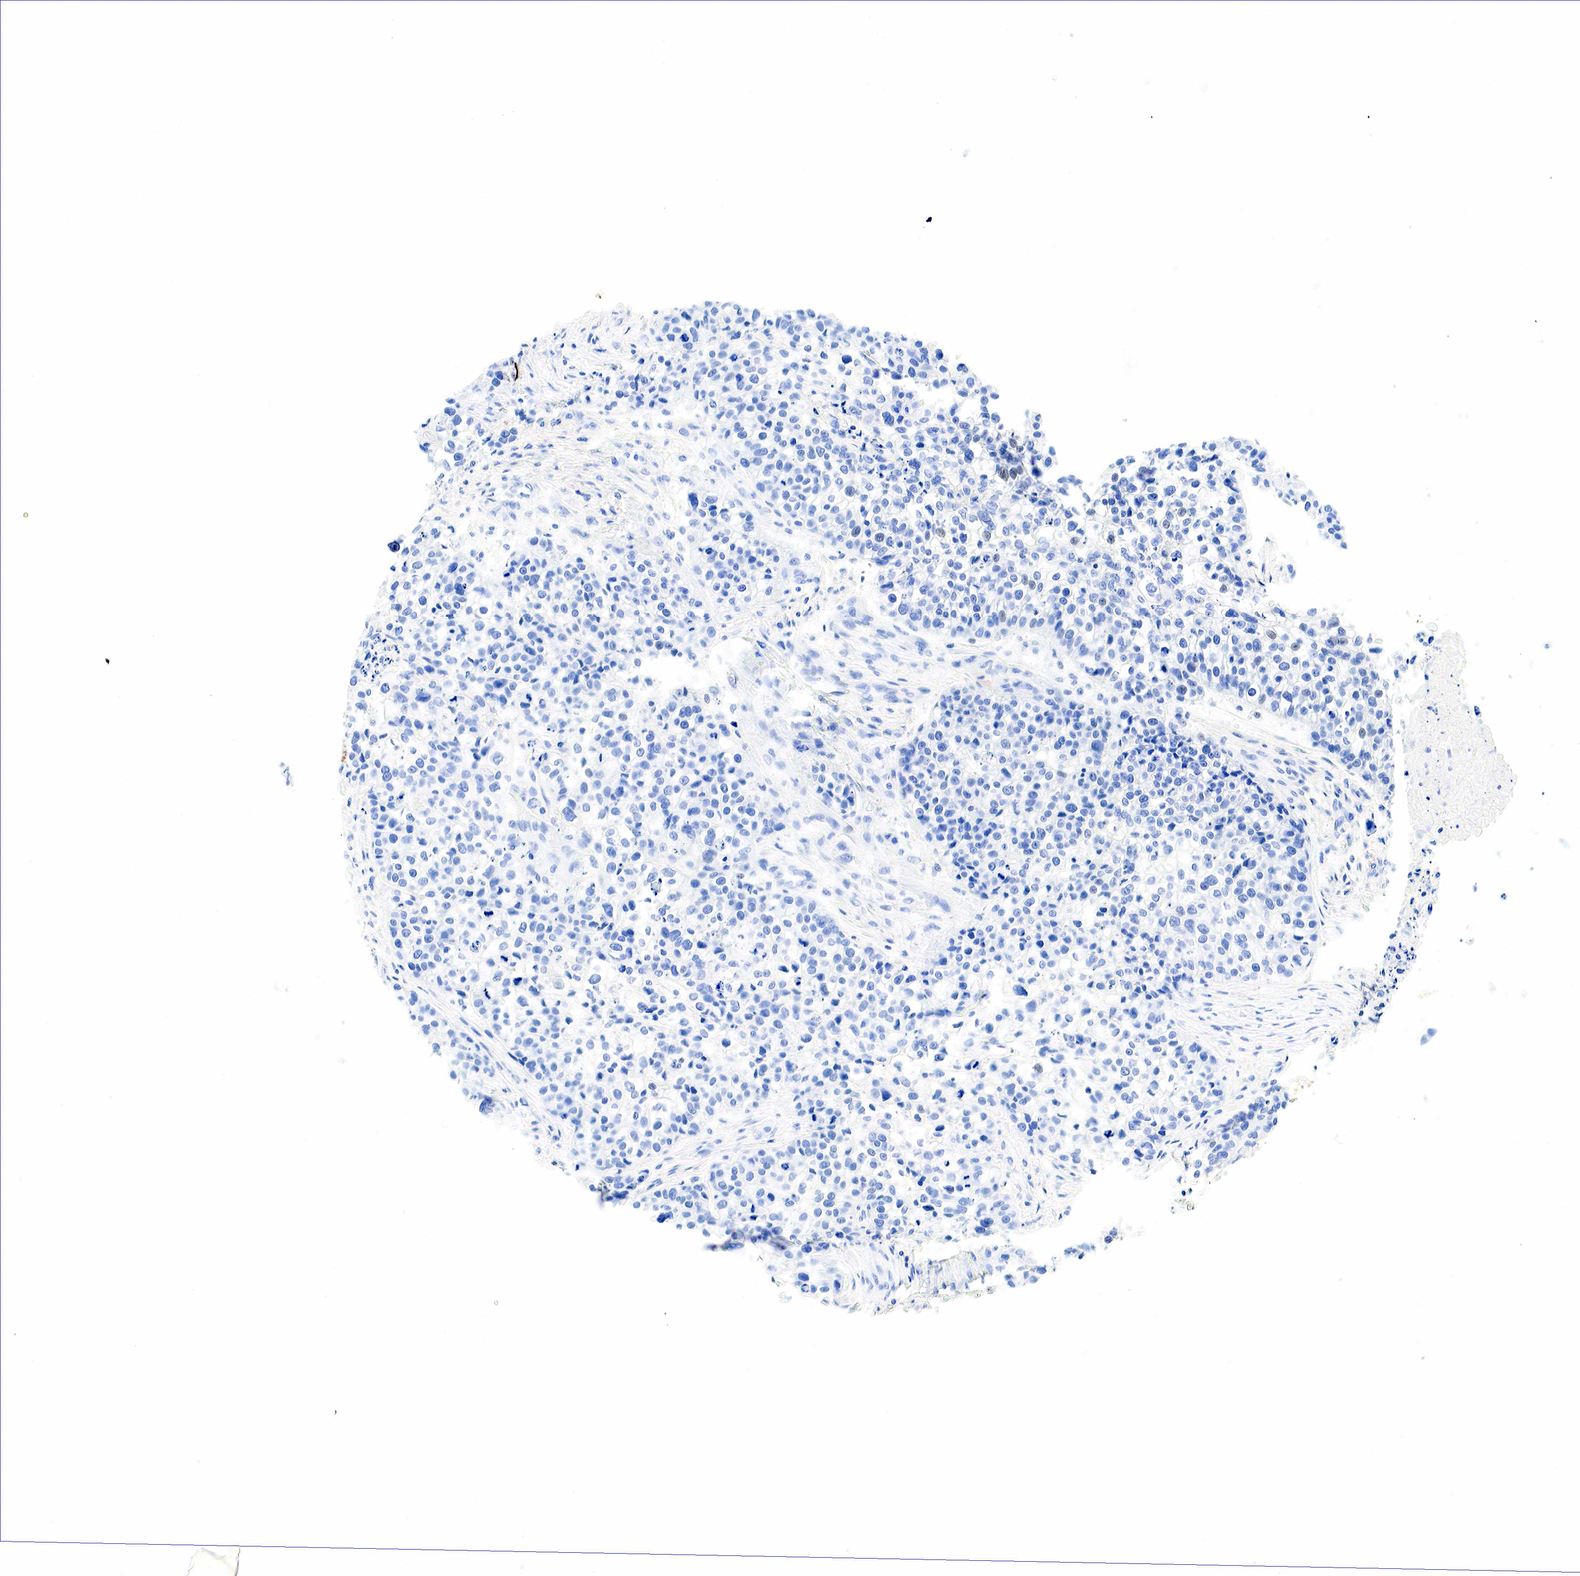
{"staining": {"intensity": "negative", "quantity": "none", "location": "none"}, "tissue": "lung cancer", "cell_type": "Tumor cells", "image_type": "cancer", "snomed": [{"axis": "morphology", "description": "Squamous cell carcinoma, NOS"}, {"axis": "topography", "description": "Lymph node"}, {"axis": "topography", "description": "Lung"}], "caption": "Immunohistochemistry of human lung cancer demonstrates no positivity in tumor cells.", "gene": "KRT7", "patient": {"sex": "male", "age": 74}}